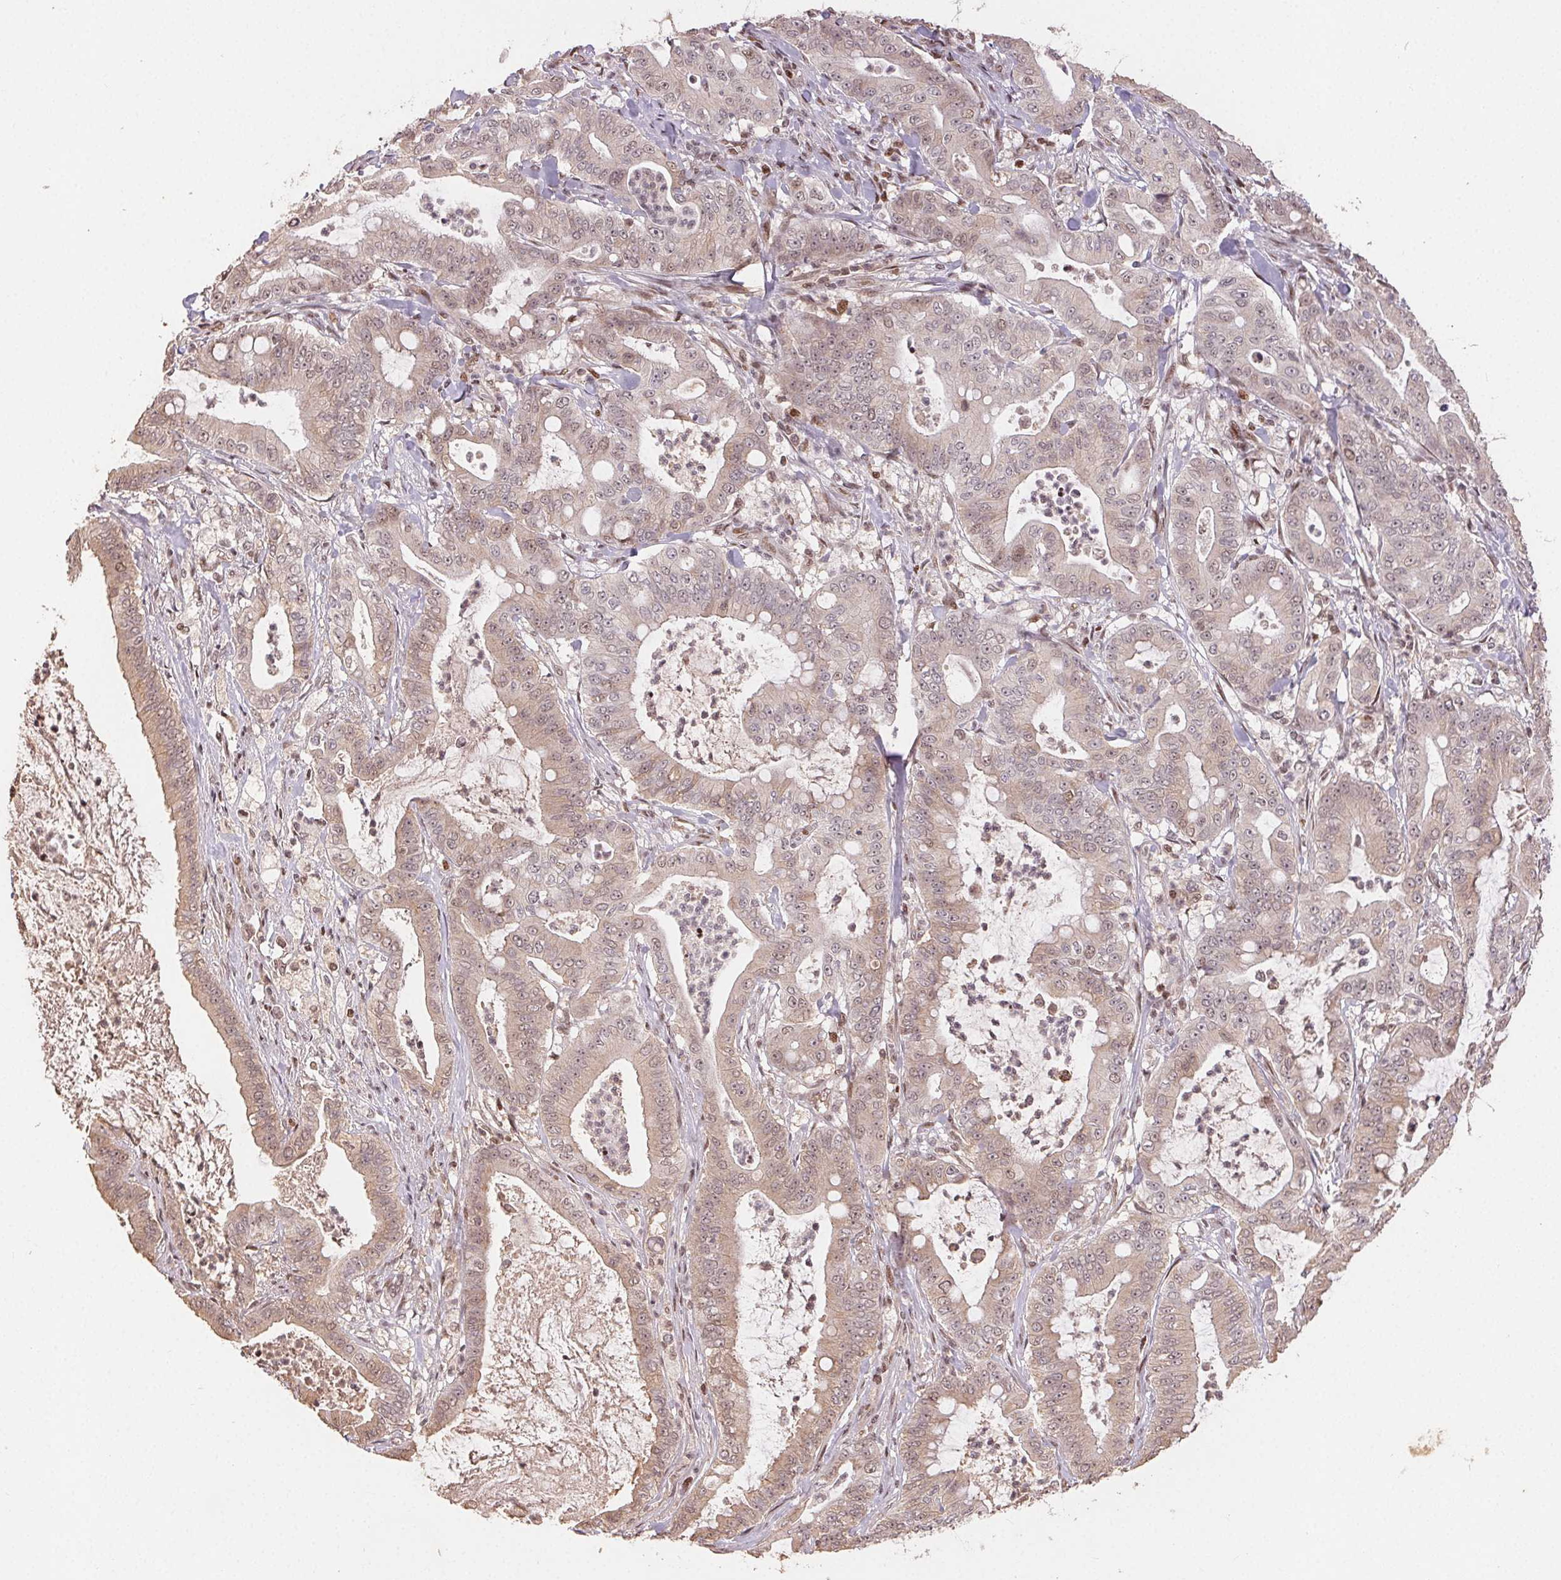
{"staining": {"intensity": "weak", "quantity": ">75%", "location": "cytoplasmic/membranous"}, "tissue": "pancreatic cancer", "cell_type": "Tumor cells", "image_type": "cancer", "snomed": [{"axis": "morphology", "description": "Adenocarcinoma, NOS"}, {"axis": "topography", "description": "Pancreas"}], "caption": "Immunohistochemistry (DAB) staining of pancreatic adenocarcinoma shows weak cytoplasmic/membranous protein expression in about >75% of tumor cells.", "gene": "MAPKAPK2", "patient": {"sex": "male", "age": 71}}